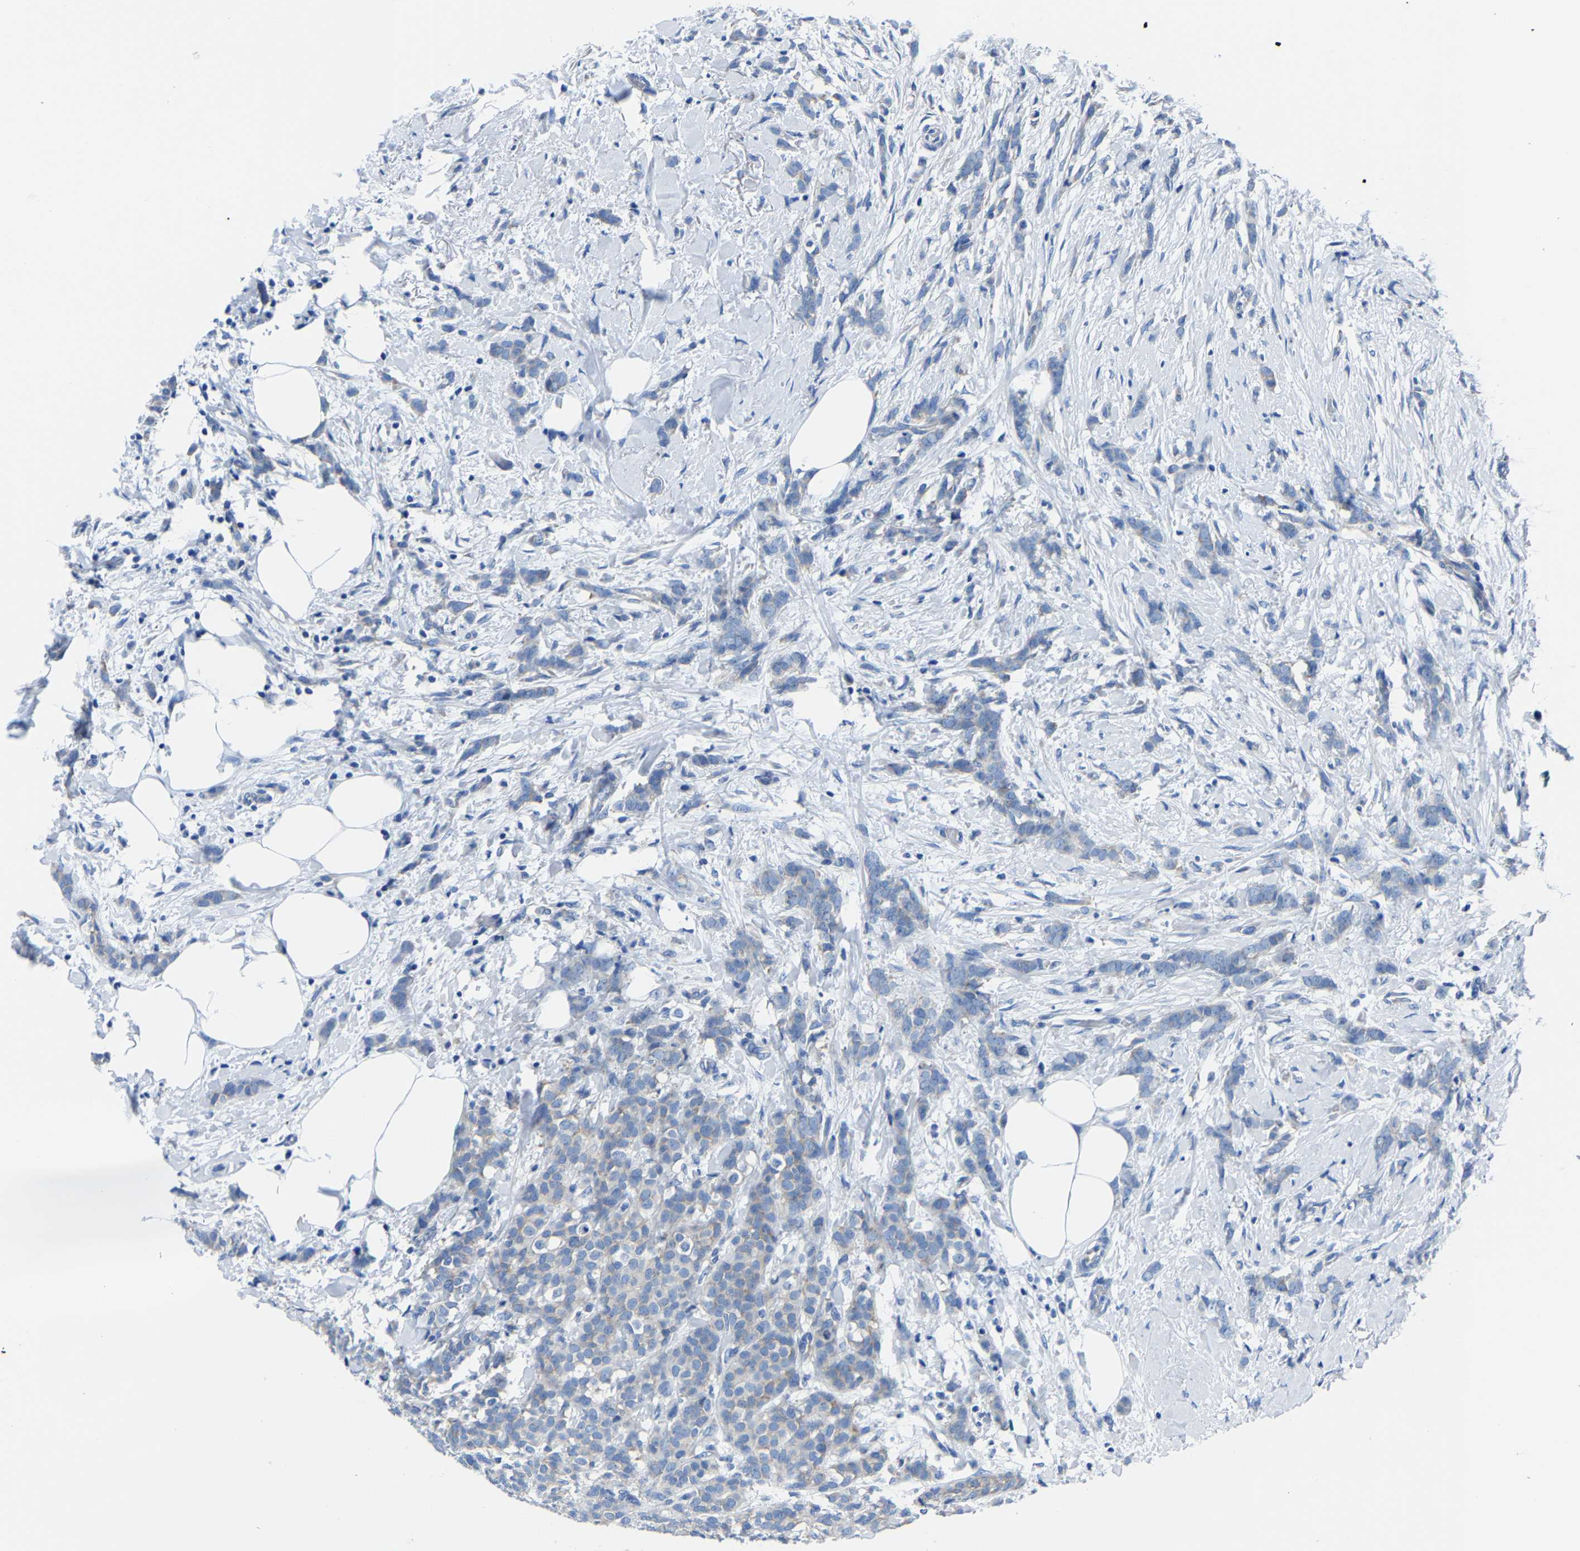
{"staining": {"intensity": "negative", "quantity": "none", "location": "none"}, "tissue": "breast cancer", "cell_type": "Tumor cells", "image_type": "cancer", "snomed": [{"axis": "morphology", "description": "Lobular carcinoma, in situ"}, {"axis": "morphology", "description": "Lobular carcinoma"}, {"axis": "topography", "description": "Breast"}], "caption": "This is an IHC histopathology image of human breast cancer (lobular carcinoma in situ). There is no staining in tumor cells.", "gene": "G3BP2", "patient": {"sex": "female", "age": 41}}